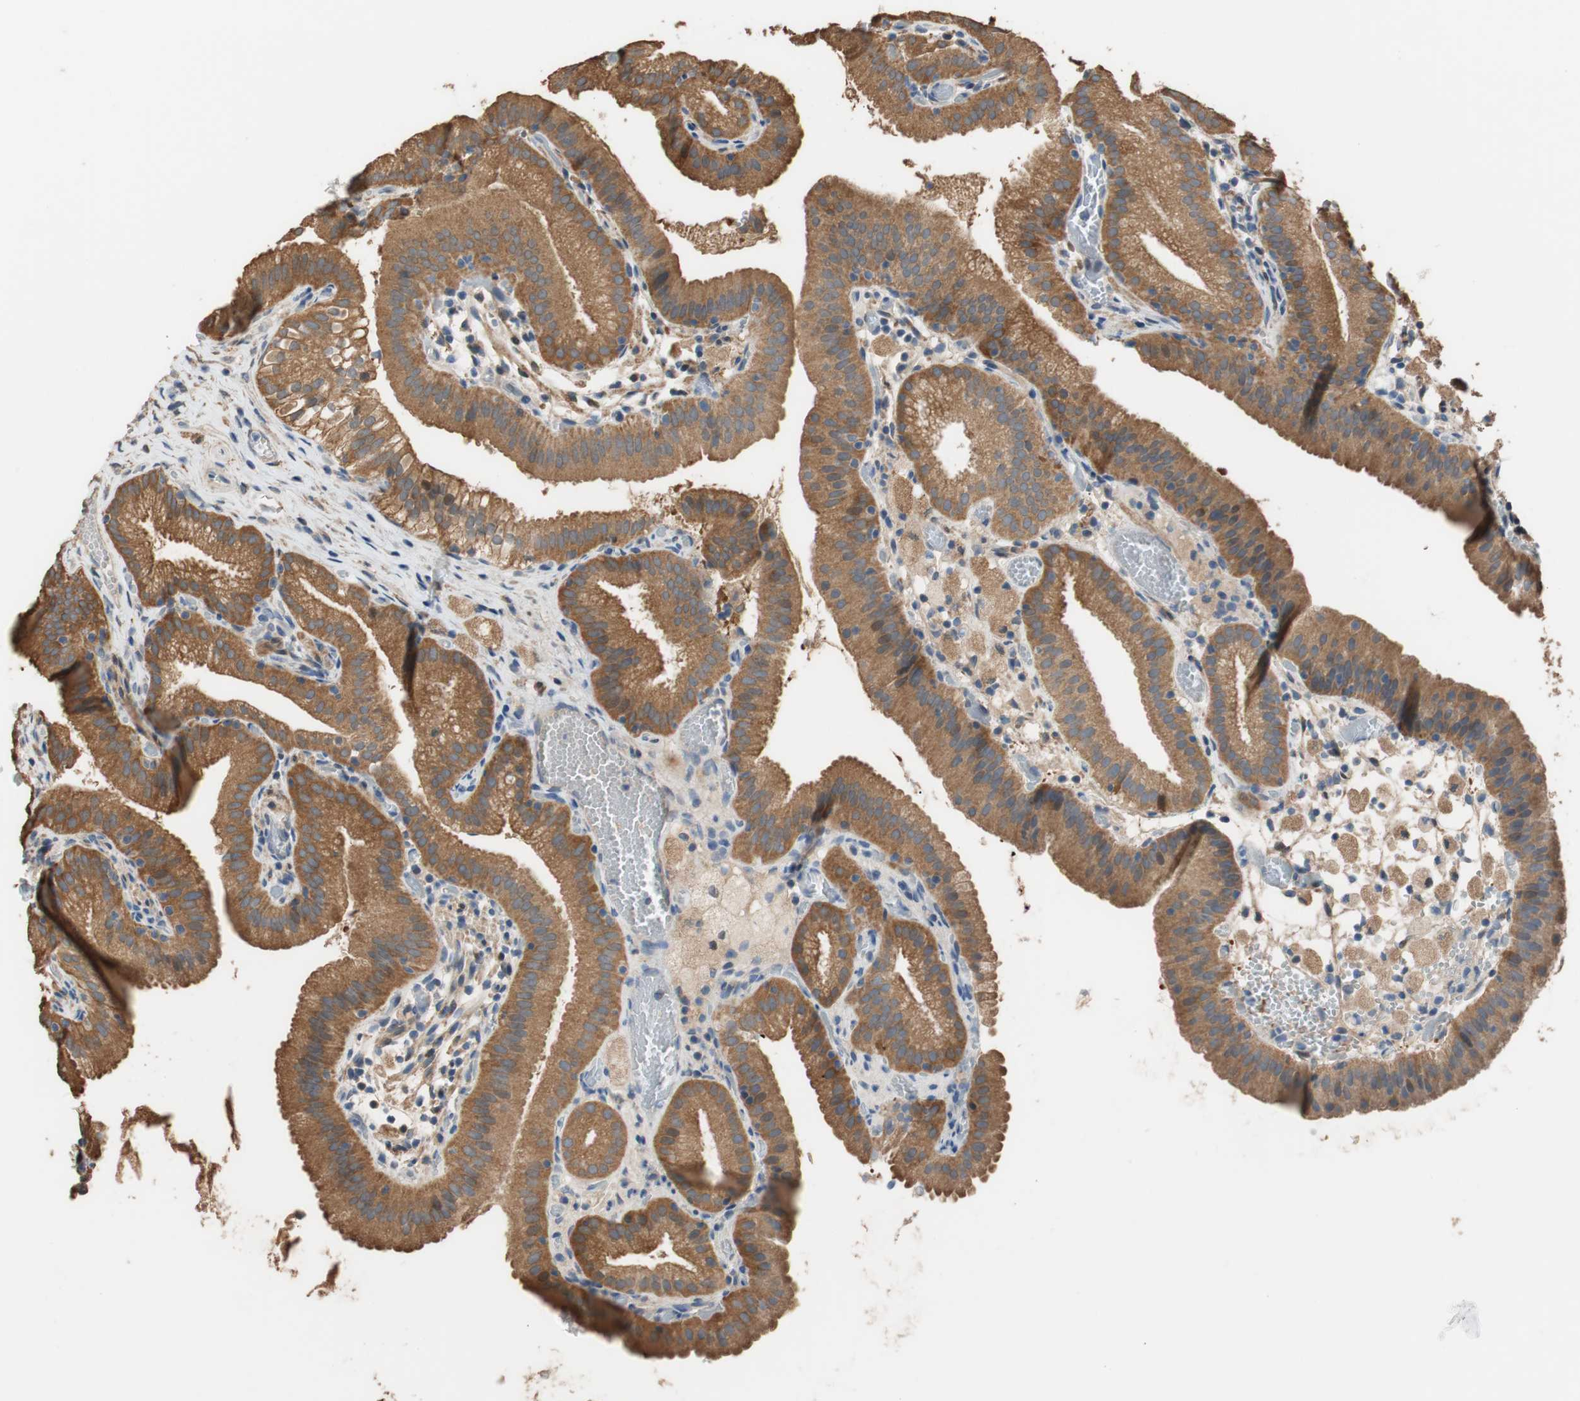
{"staining": {"intensity": "moderate", "quantity": ">75%", "location": "cytoplasmic/membranous"}, "tissue": "gallbladder", "cell_type": "Glandular cells", "image_type": "normal", "snomed": [{"axis": "morphology", "description": "Normal tissue, NOS"}, {"axis": "topography", "description": "Gallbladder"}], "caption": "Approximately >75% of glandular cells in benign gallbladder reveal moderate cytoplasmic/membranous protein positivity as visualized by brown immunohistochemical staining.", "gene": "ALDH1A2", "patient": {"sex": "male", "age": 54}}